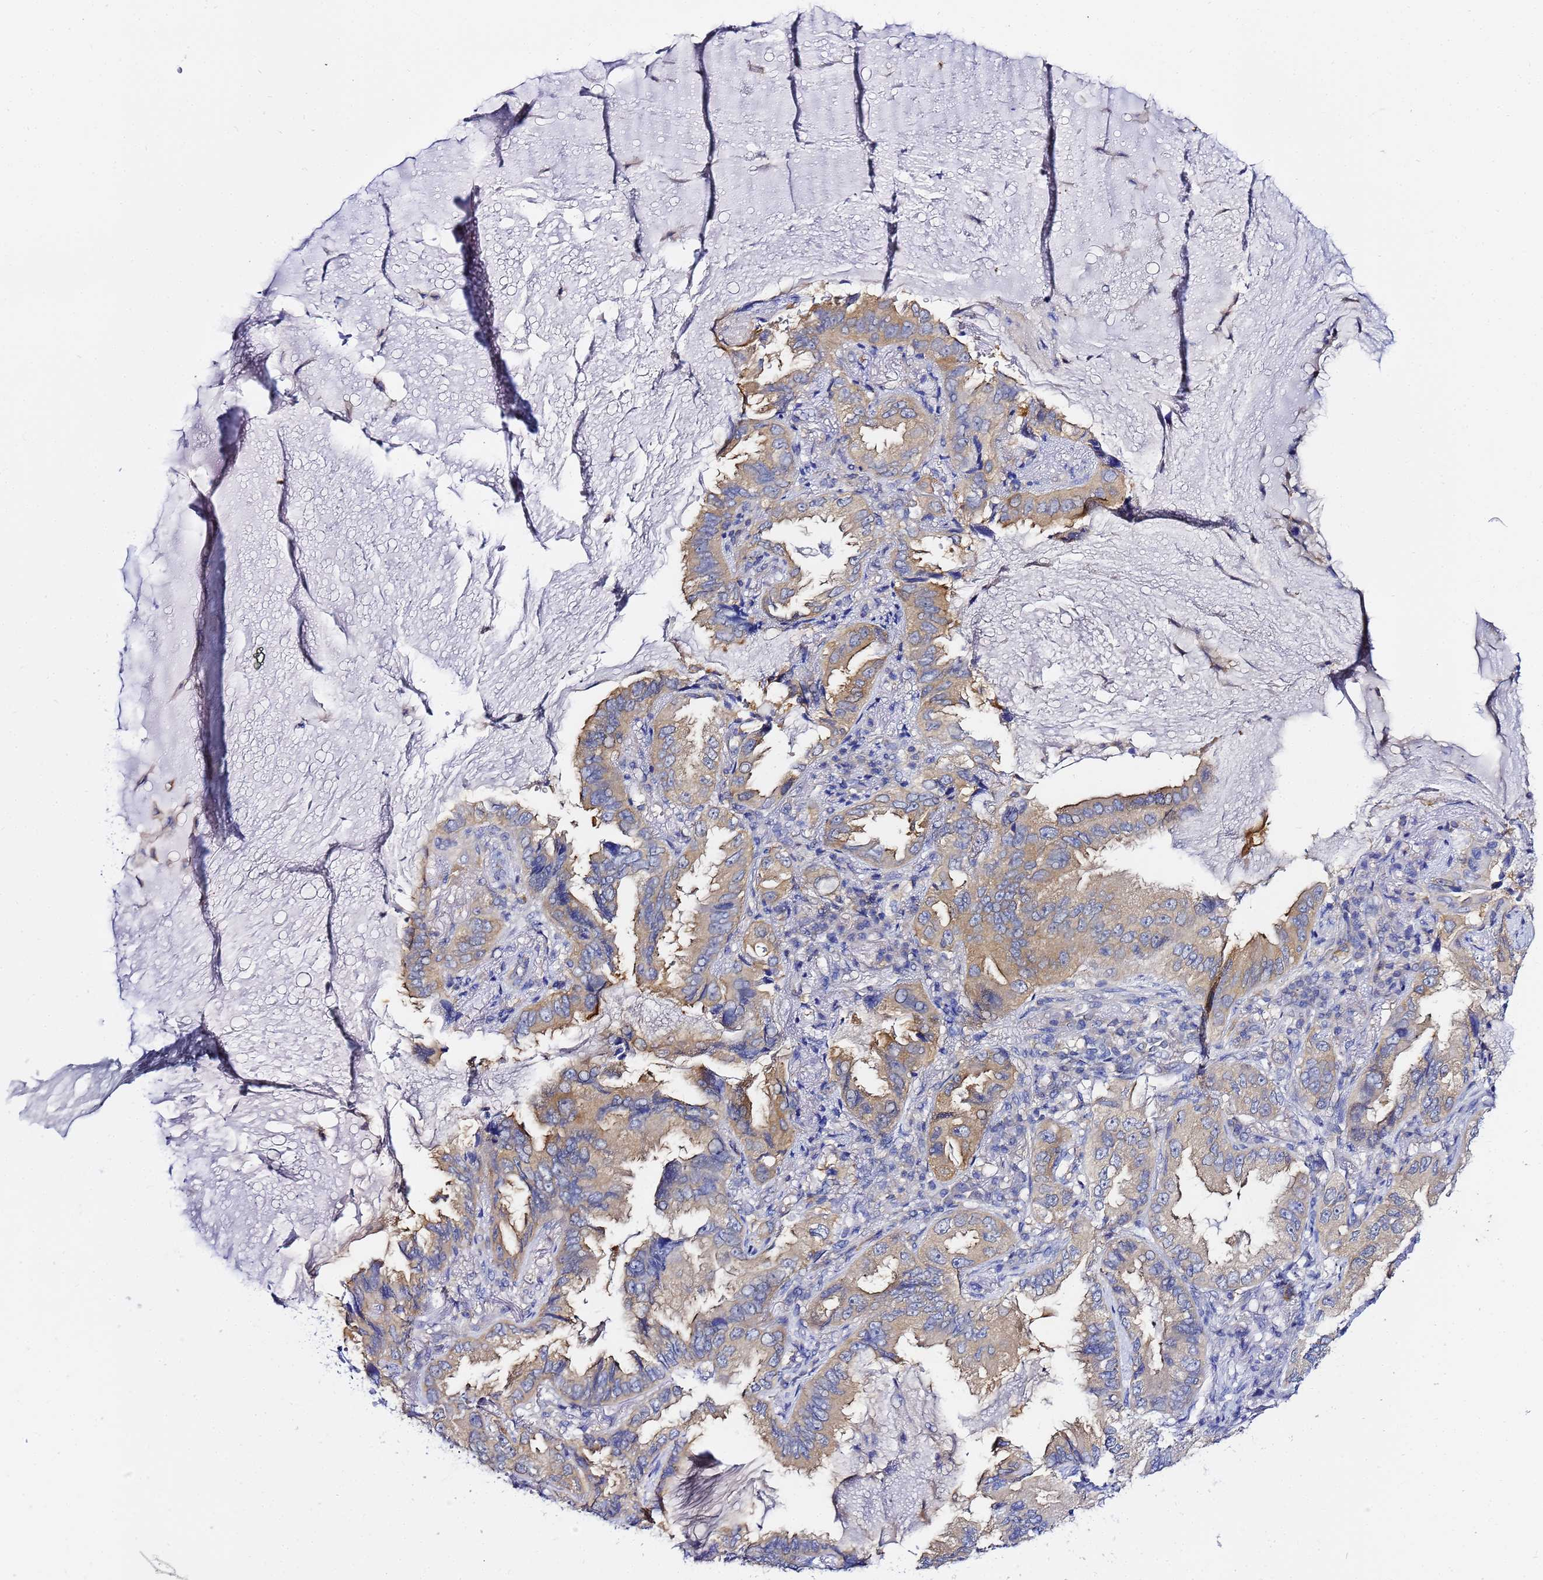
{"staining": {"intensity": "moderate", "quantity": "25%-75%", "location": "cytoplasmic/membranous"}, "tissue": "lung cancer", "cell_type": "Tumor cells", "image_type": "cancer", "snomed": [{"axis": "morphology", "description": "Adenocarcinoma, NOS"}, {"axis": "topography", "description": "Lung"}], "caption": "Protein staining by immunohistochemistry reveals moderate cytoplasmic/membranous staining in about 25%-75% of tumor cells in lung cancer.", "gene": "LENG1", "patient": {"sex": "female", "age": 69}}